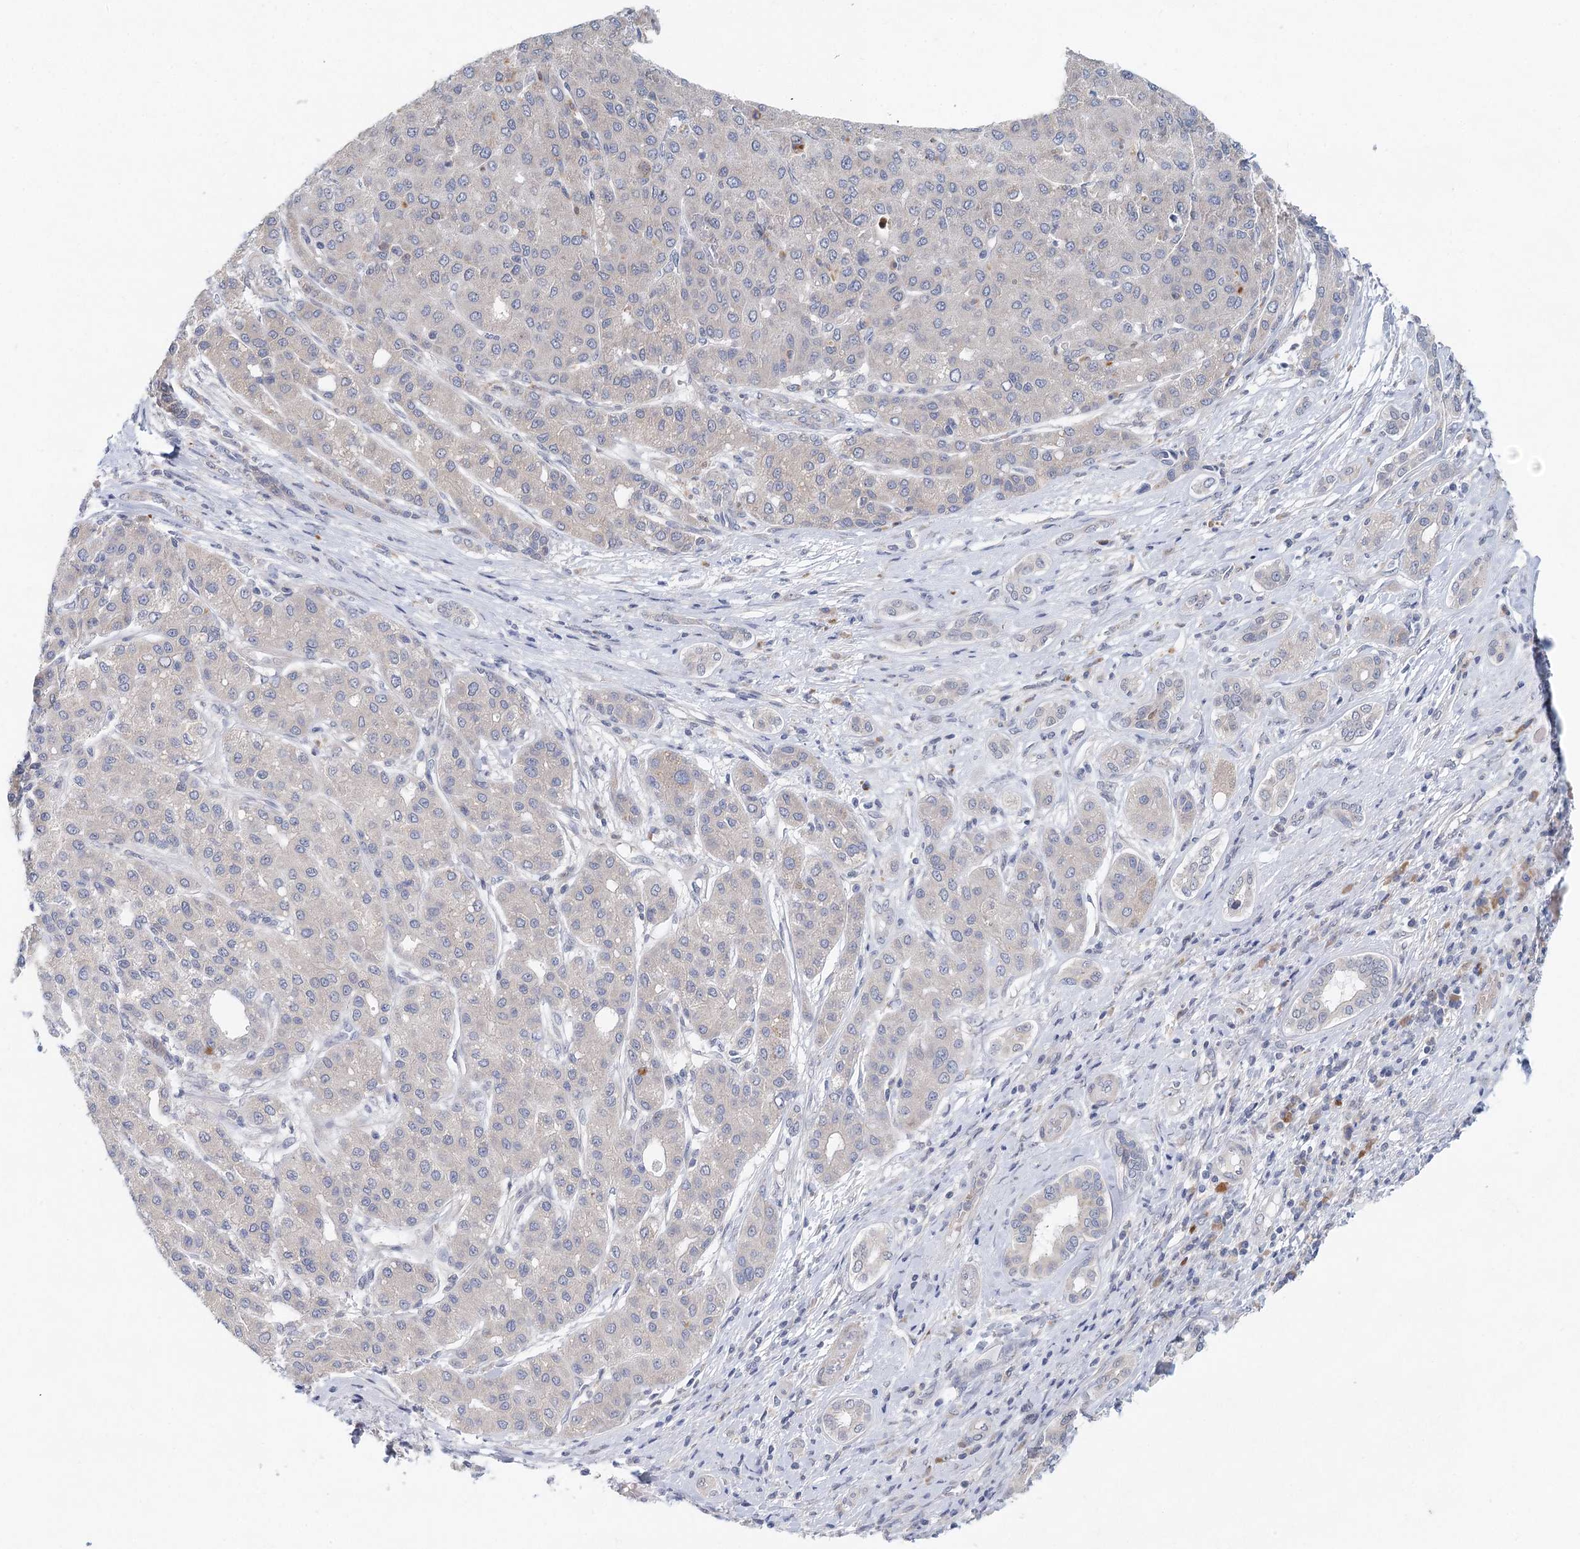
{"staining": {"intensity": "negative", "quantity": "none", "location": "none"}, "tissue": "liver cancer", "cell_type": "Tumor cells", "image_type": "cancer", "snomed": [{"axis": "morphology", "description": "Carcinoma, Hepatocellular, NOS"}, {"axis": "topography", "description": "Liver"}], "caption": "IHC micrograph of neoplastic tissue: human liver cancer stained with DAB displays no significant protein positivity in tumor cells. The staining is performed using DAB (3,3'-diaminobenzidine) brown chromogen with nuclei counter-stained in using hematoxylin.", "gene": "BLTP1", "patient": {"sex": "male", "age": 65}}